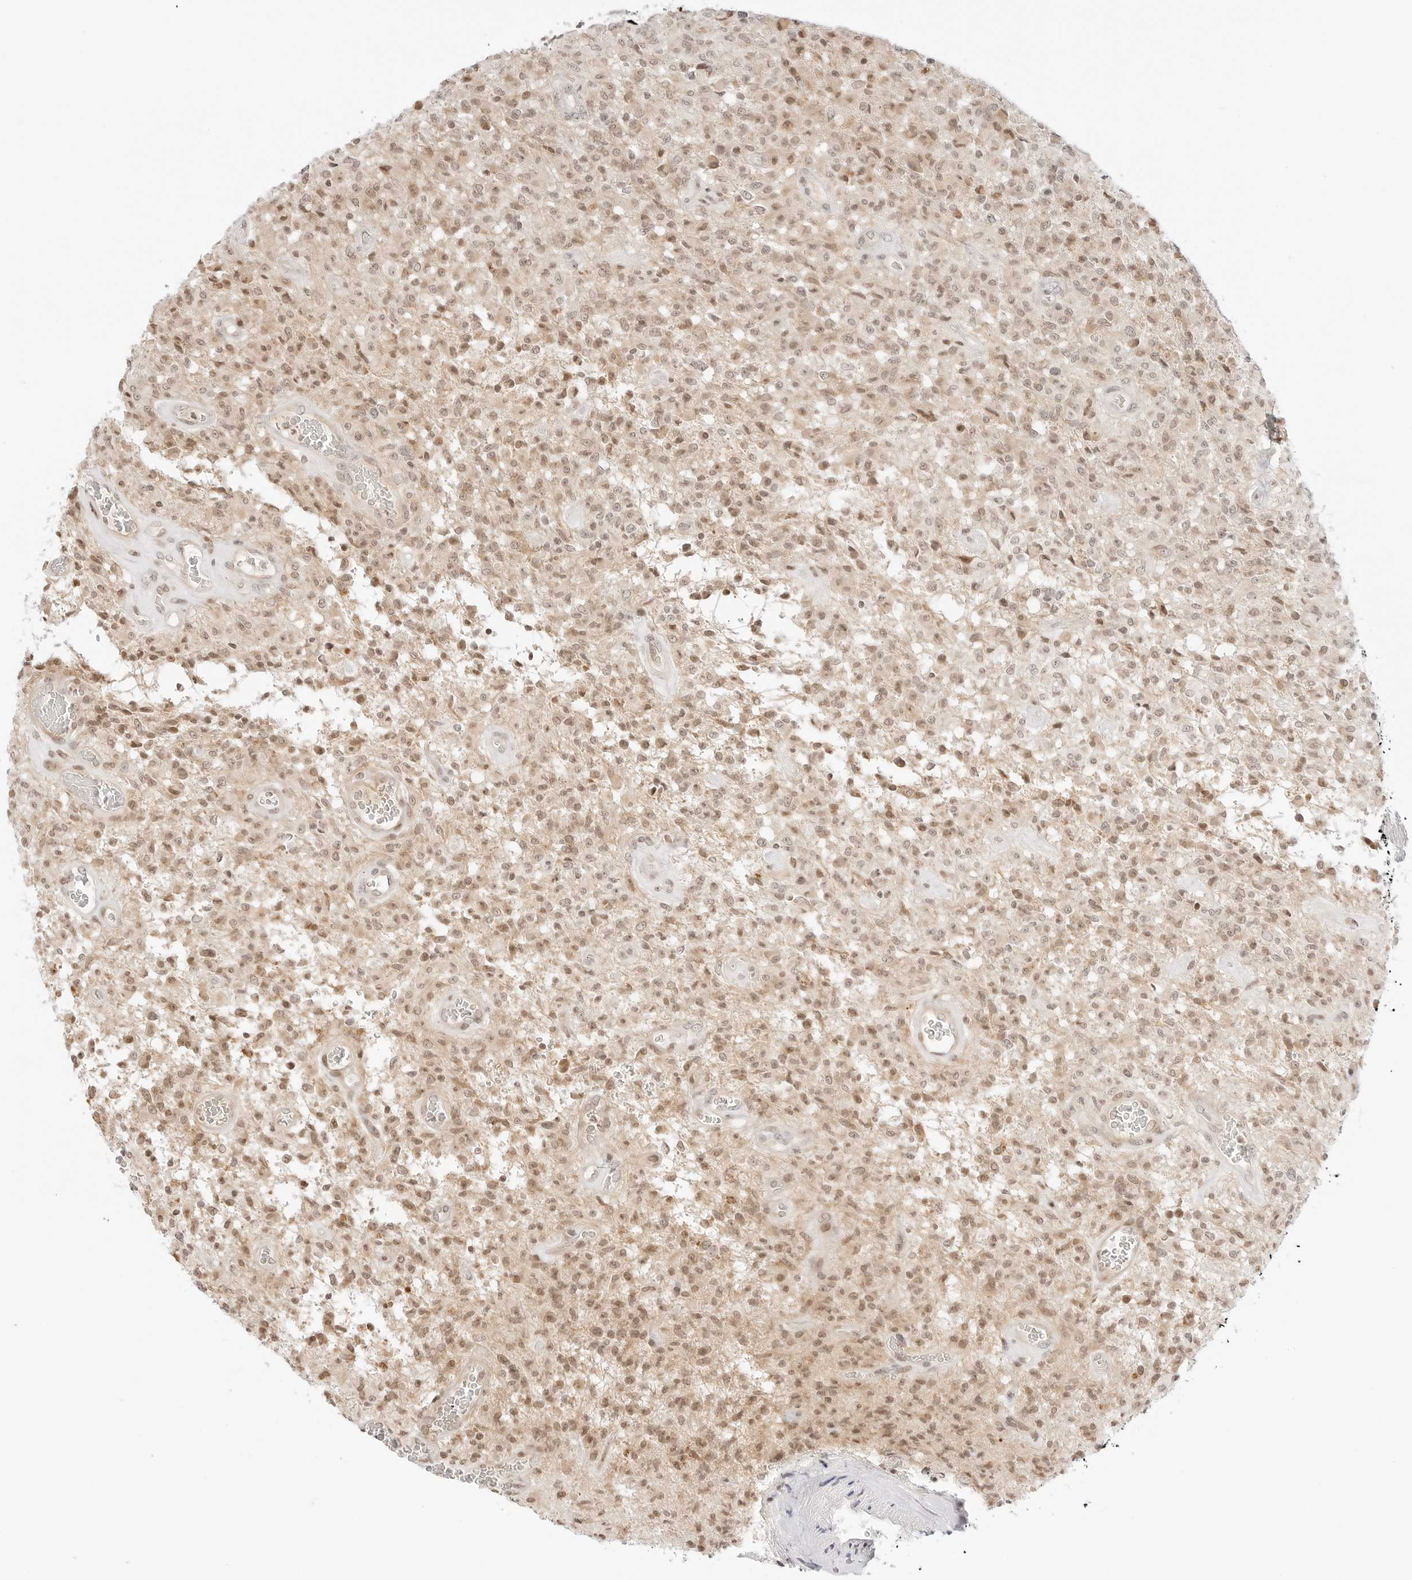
{"staining": {"intensity": "moderate", "quantity": ">75%", "location": "cytoplasmic/membranous,nuclear"}, "tissue": "glioma", "cell_type": "Tumor cells", "image_type": "cancer", "snomed": [{"axis": "morphology", "description": "Glioma, malignant, High grade"}, {"axis": "topography", "description": "Brain"}], "caption": "This histopathology image displays glioma stained with immunohistochemistry (IHC) to label a protein in brown. The cytoplasmic/membranous and nuclear of tumor cells show moderate positivity for the protein. Nuclei are counter-stained blue.", "gene": "RPS6KL1", "patient": {"sex": "female", "age": 57}}